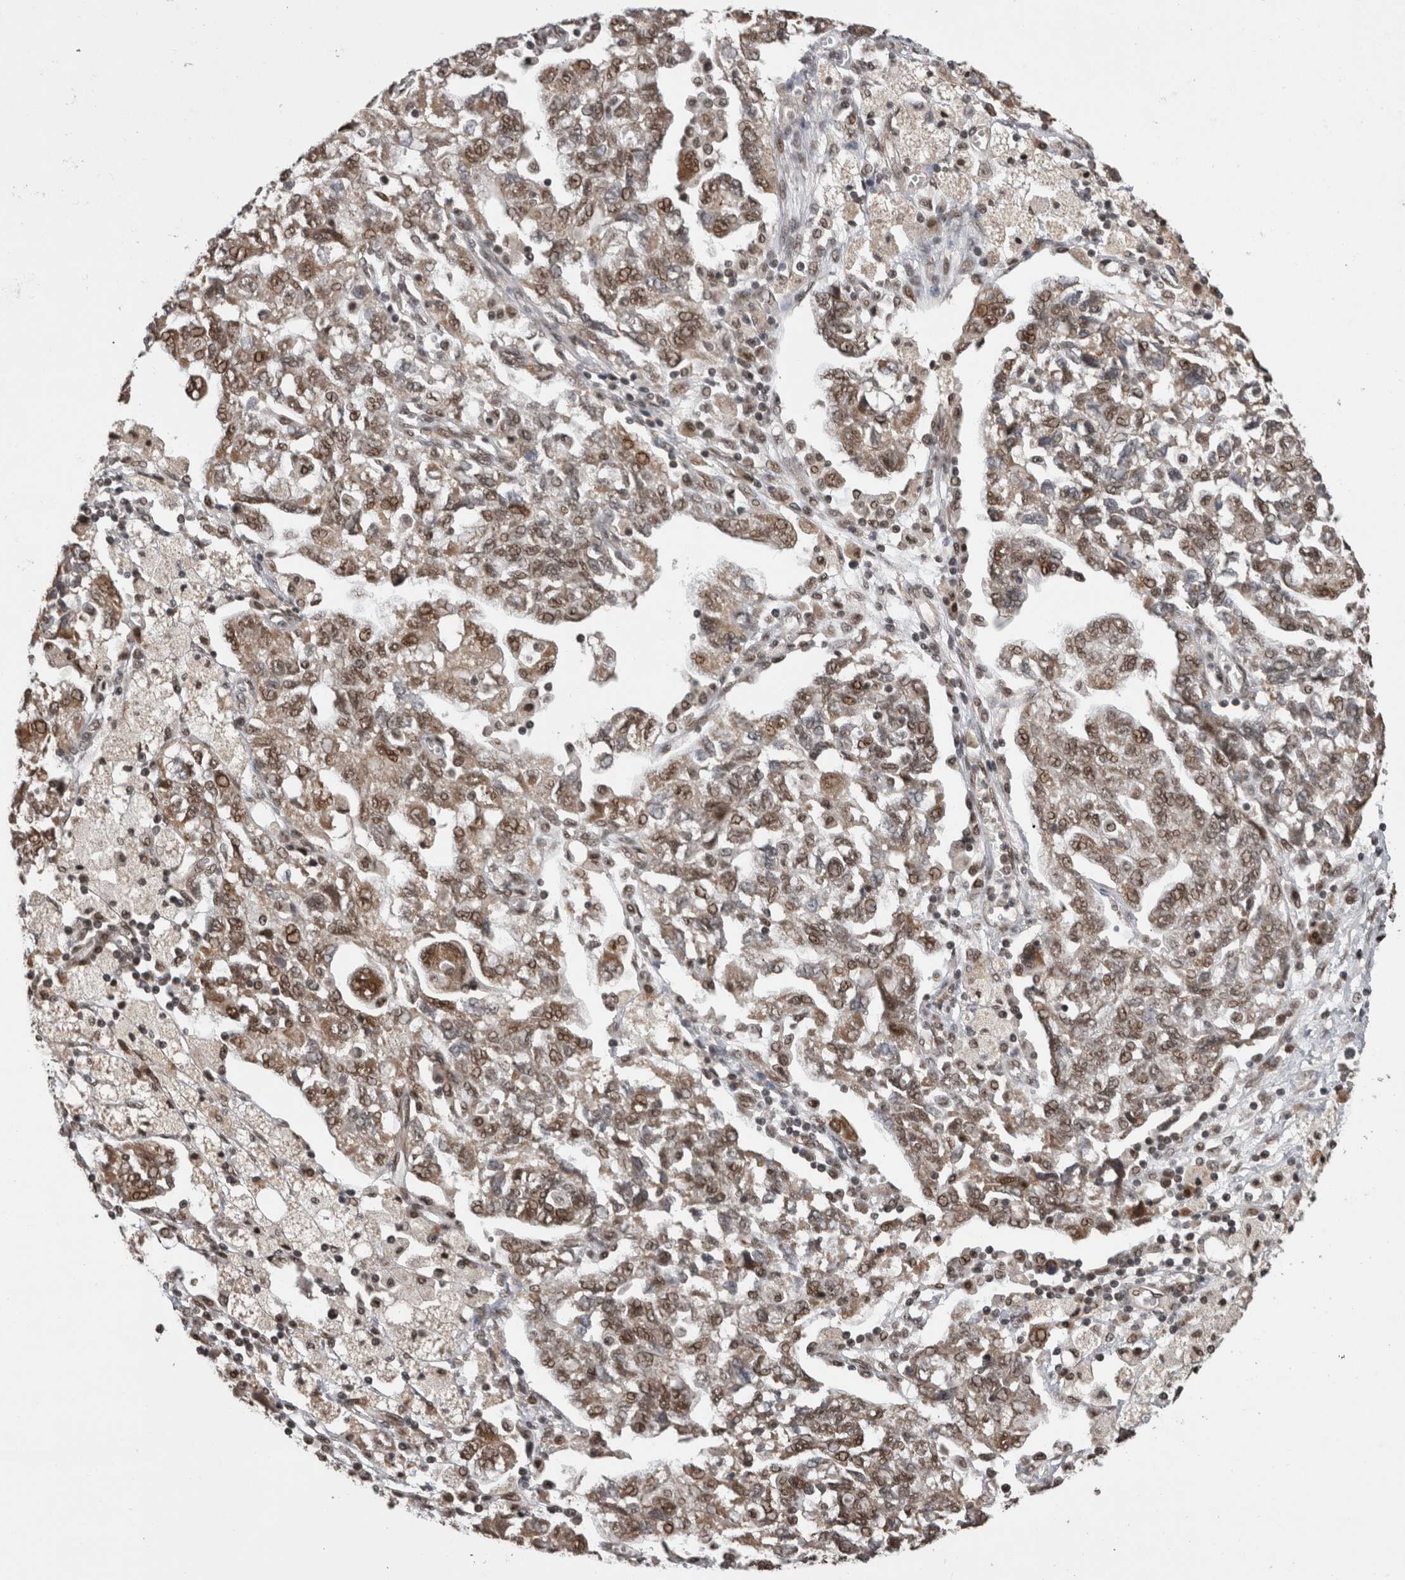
{"staining": {"intensity": "weak", "quantity": ">75%", "location": "nuclear"}, "tissue": "ovarian cancer", "cell_type": "Tumor cells", "image_type": "cancer", "snomed": [{"axis": "morphology", "description": "Carcinoma, NOS"}, {"axis": "morphology", "description": "Cystadenocarcinoma, serous, NOS"}, {"axis": "topography", "description": "Ovary"}], "caption": "Immunohistochemical staining of ovarian serous cystadenocarcinoma demonstrates low levels of weak nuclear protein staining in approximately >75% of tumor cells.", "gene": "CPSF2", "patient": {"sex": "female", "age": 69}}